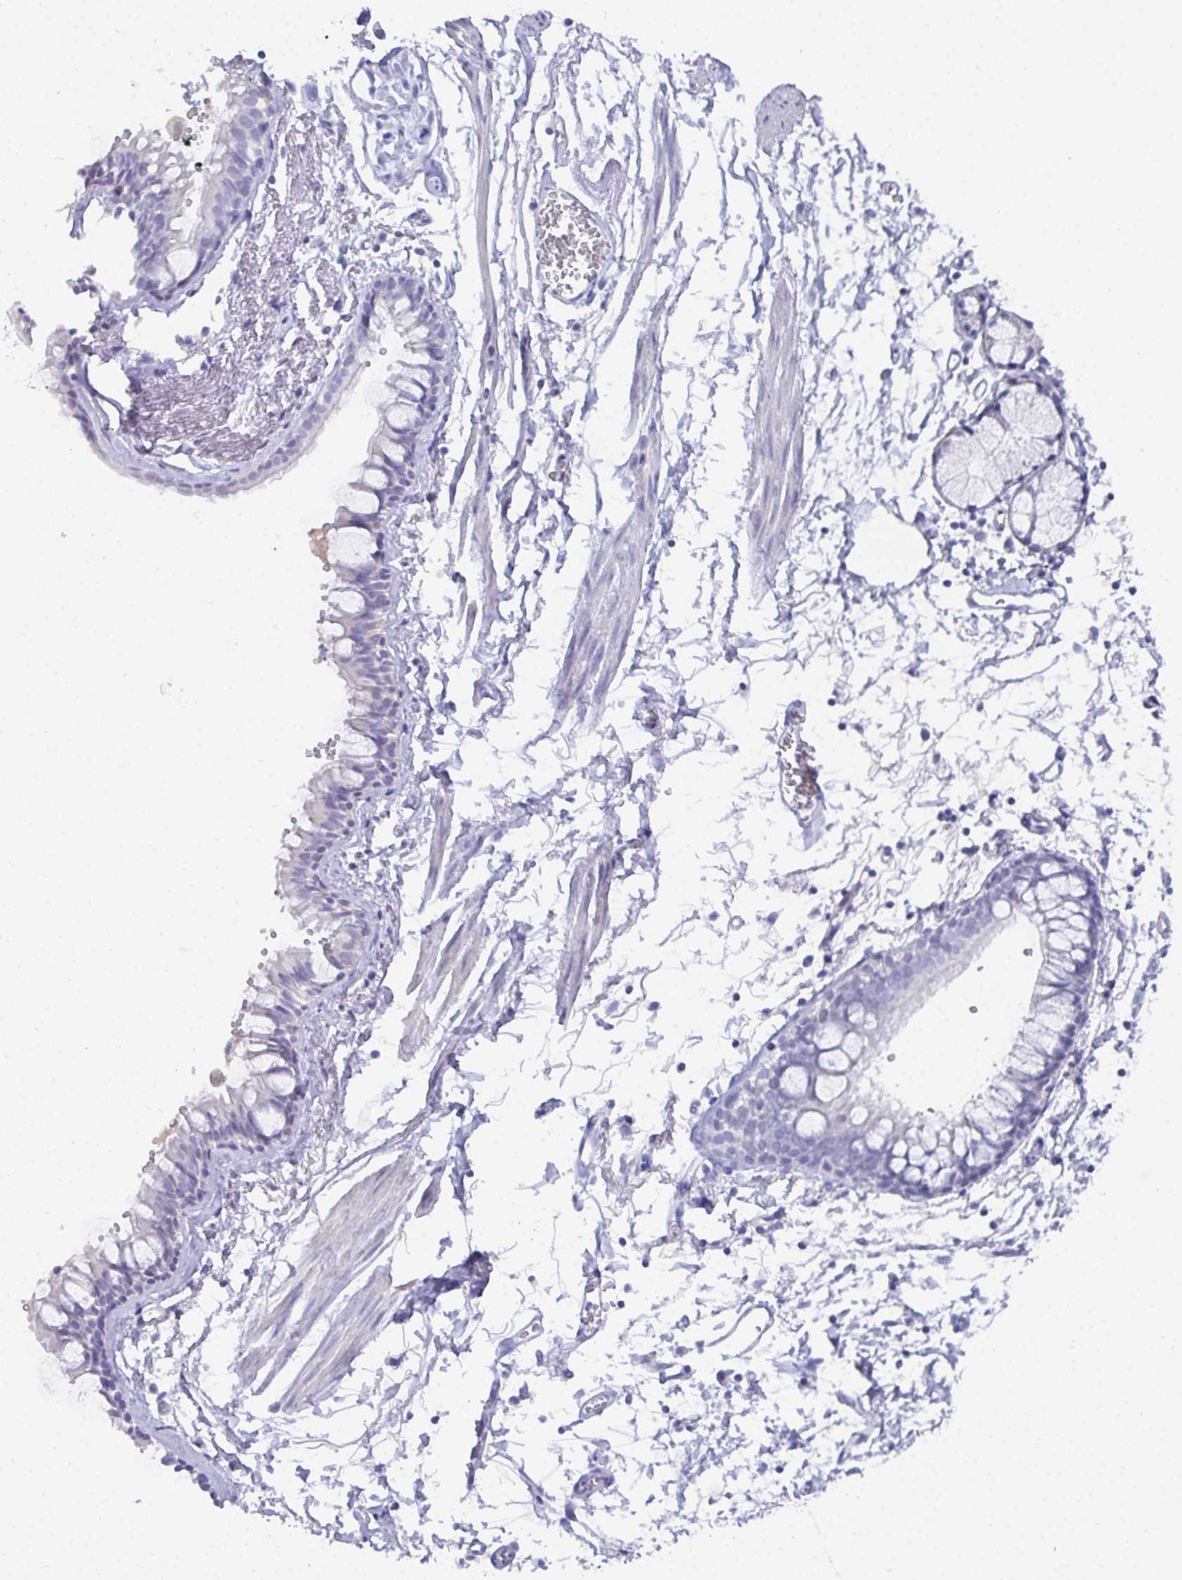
{"staining": {"intensity": "negative", "quantity": "none", "location": "none"}, "tissue": "bronchus", "cell_type": "Respiratory epithelial cells", "image_type": "normal", "snomed": [{"axis": "morphology", "description": "Normal tissue, NOS"}, {"axis": "topography", "description": "Cartilage tissue"}, {"axis": "topography", "description": "Bronchus"}], "caption": "This photomicrograph is of unremarkable bronchus stained with immunohistochemistry (IHC) to label a protein in brown with the nuclei are counter-stained blue. There is no staining in respiratory epithelial cells. (Brightfield microscopy of DAB (3,3'-diaminobenzidine) immunohistochemistry (IHC) at high magnification).", "gene": "TMEM241", "patient": {"sex": "female", "age": 59}}